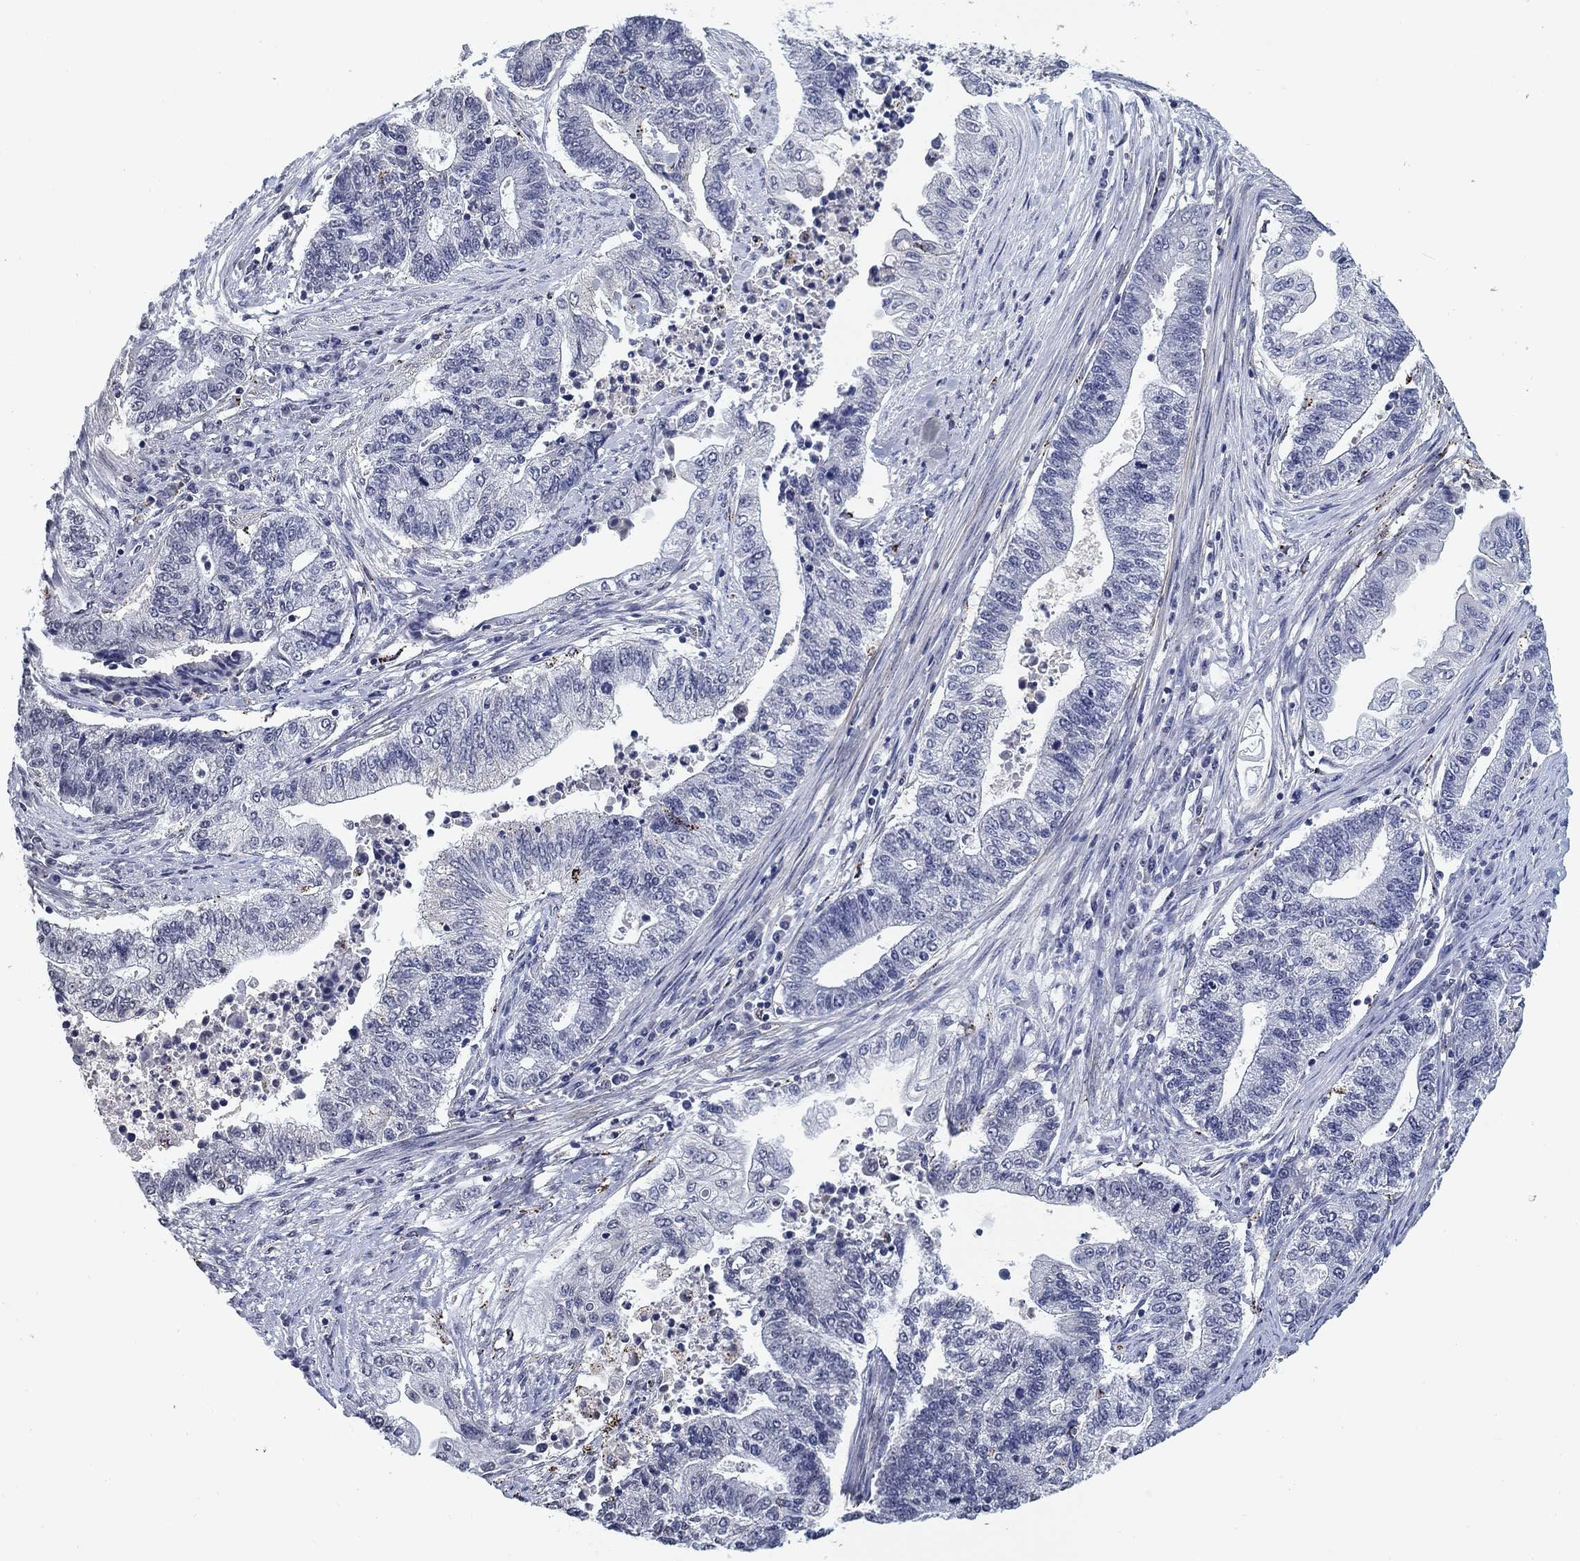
{"staining": {"intensity": "negative", "quantity": "none", "location": "none"}, "tissue": "endometrial cancer", "cell_type": "Tumor cells", "image_type": "cancer", "snomed": [{"axis": "morphology", "description": "Adenocarcinoma, NOS"}, {"axis": "topography", "description": "Uterus"}, {"axis": "topography", "description": "Endometrium"}], "caption": "IHC of human endometrial cancer displays no staining in tumor cells. The staining was performed using DAB (3,3'-diaminobenzidine) to visualize the protein expression in brown, while the nuclei were stained in blue with hematoxylin (Magnification: 20x).", "gene": "OTUB2", "patient": {"sex": "female", "age": 54}}